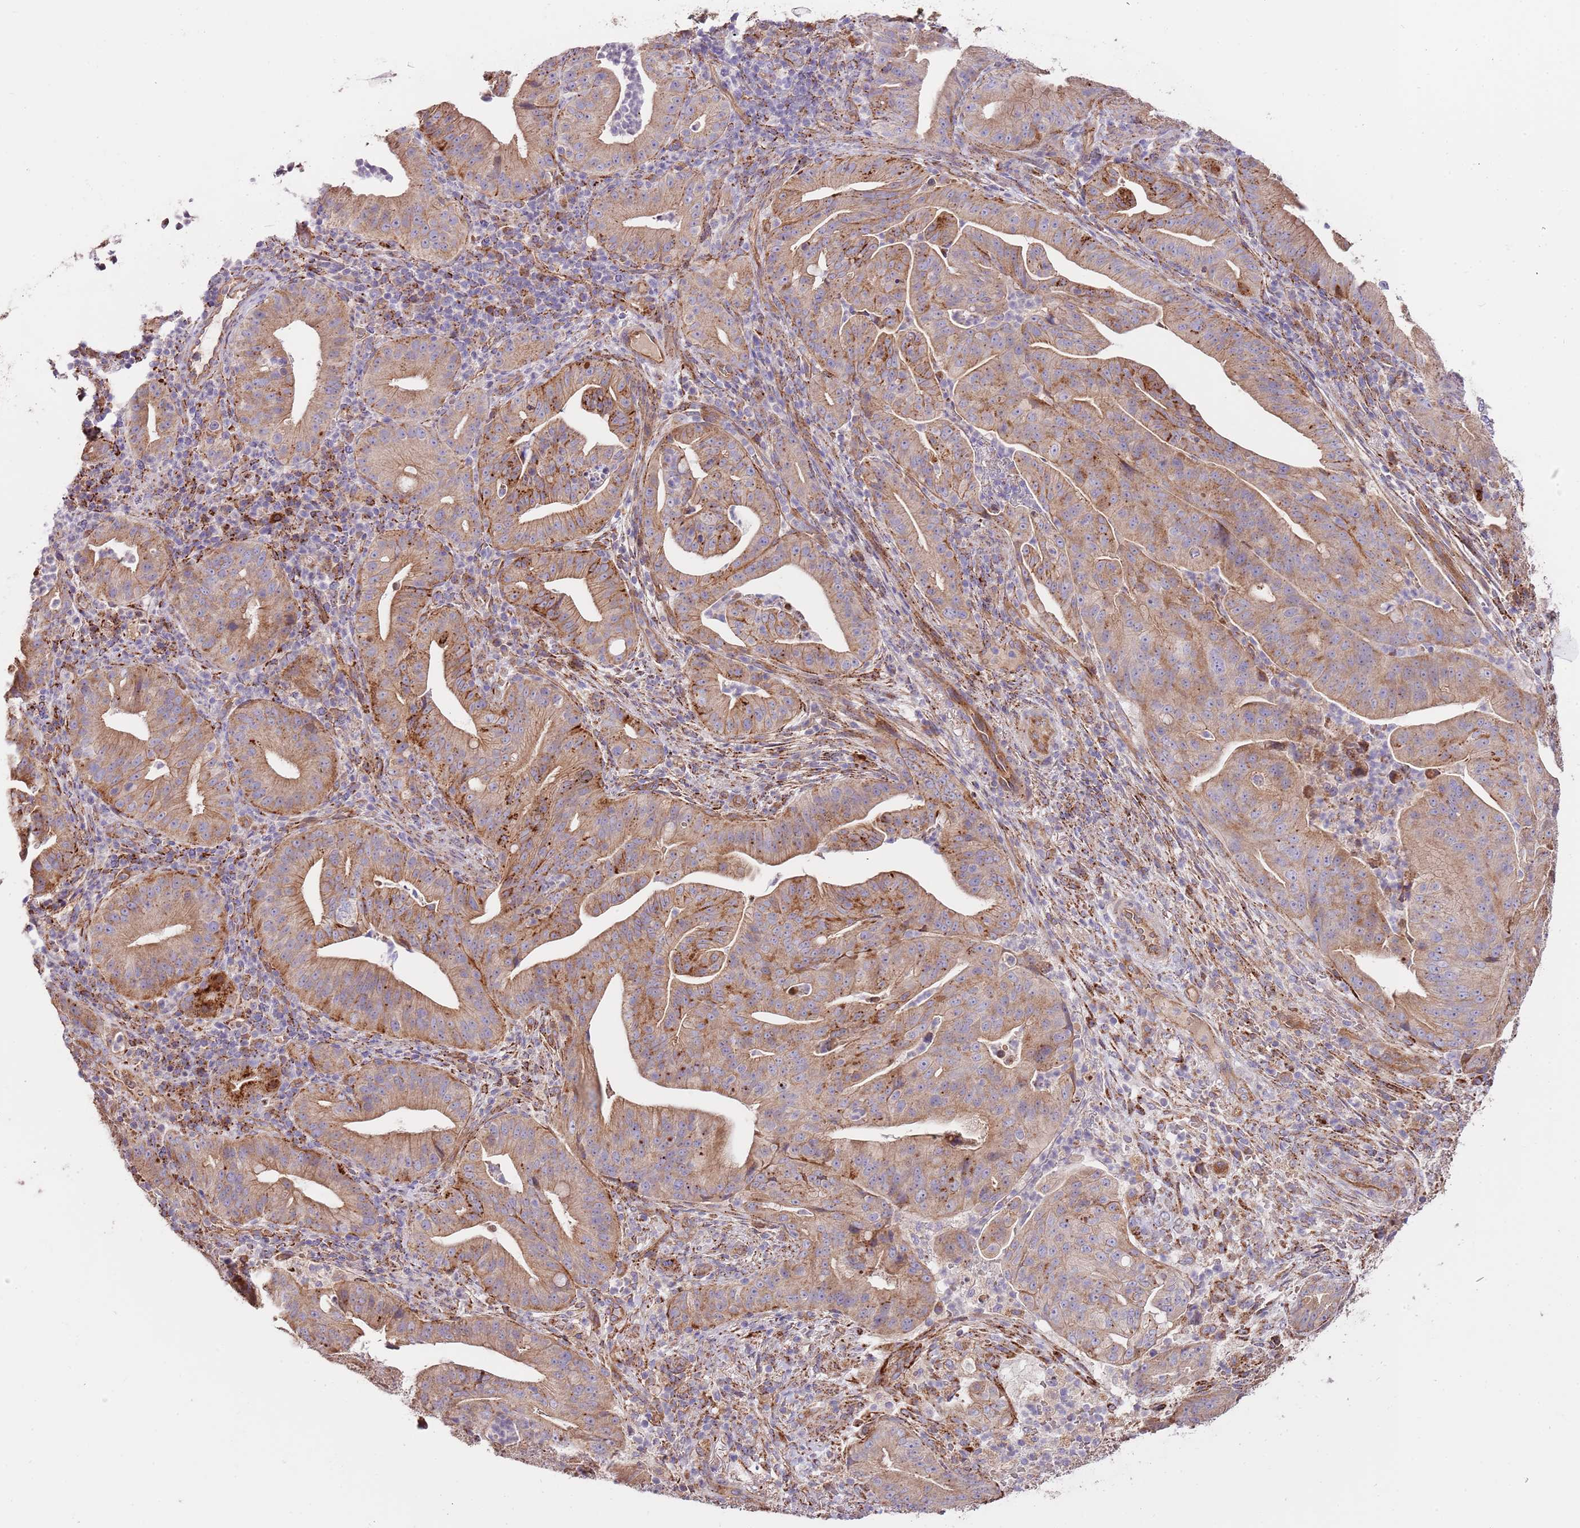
{"staining": {"intensity": "moderate", "quantity": ">75%", "location": "cytoplasmic/membranous"}, "tissue": "pancreatic cancer", "cell_type": "Tumor cells", "image_type": "cancer", "snomed": [{"axis": "morphology", "description": "Adenocarcinoma, NOS"}, {"axis": "topography", "description": "Pancreas"}], "caption": "This is a histology image of immunohistochemistry staining of pancreatic cancer, which shows moderate staining in the cytoplasmic/membranous of tumor cells.", "gene": "DOCK6", "patient": {"sex": "male", "age": 71}}